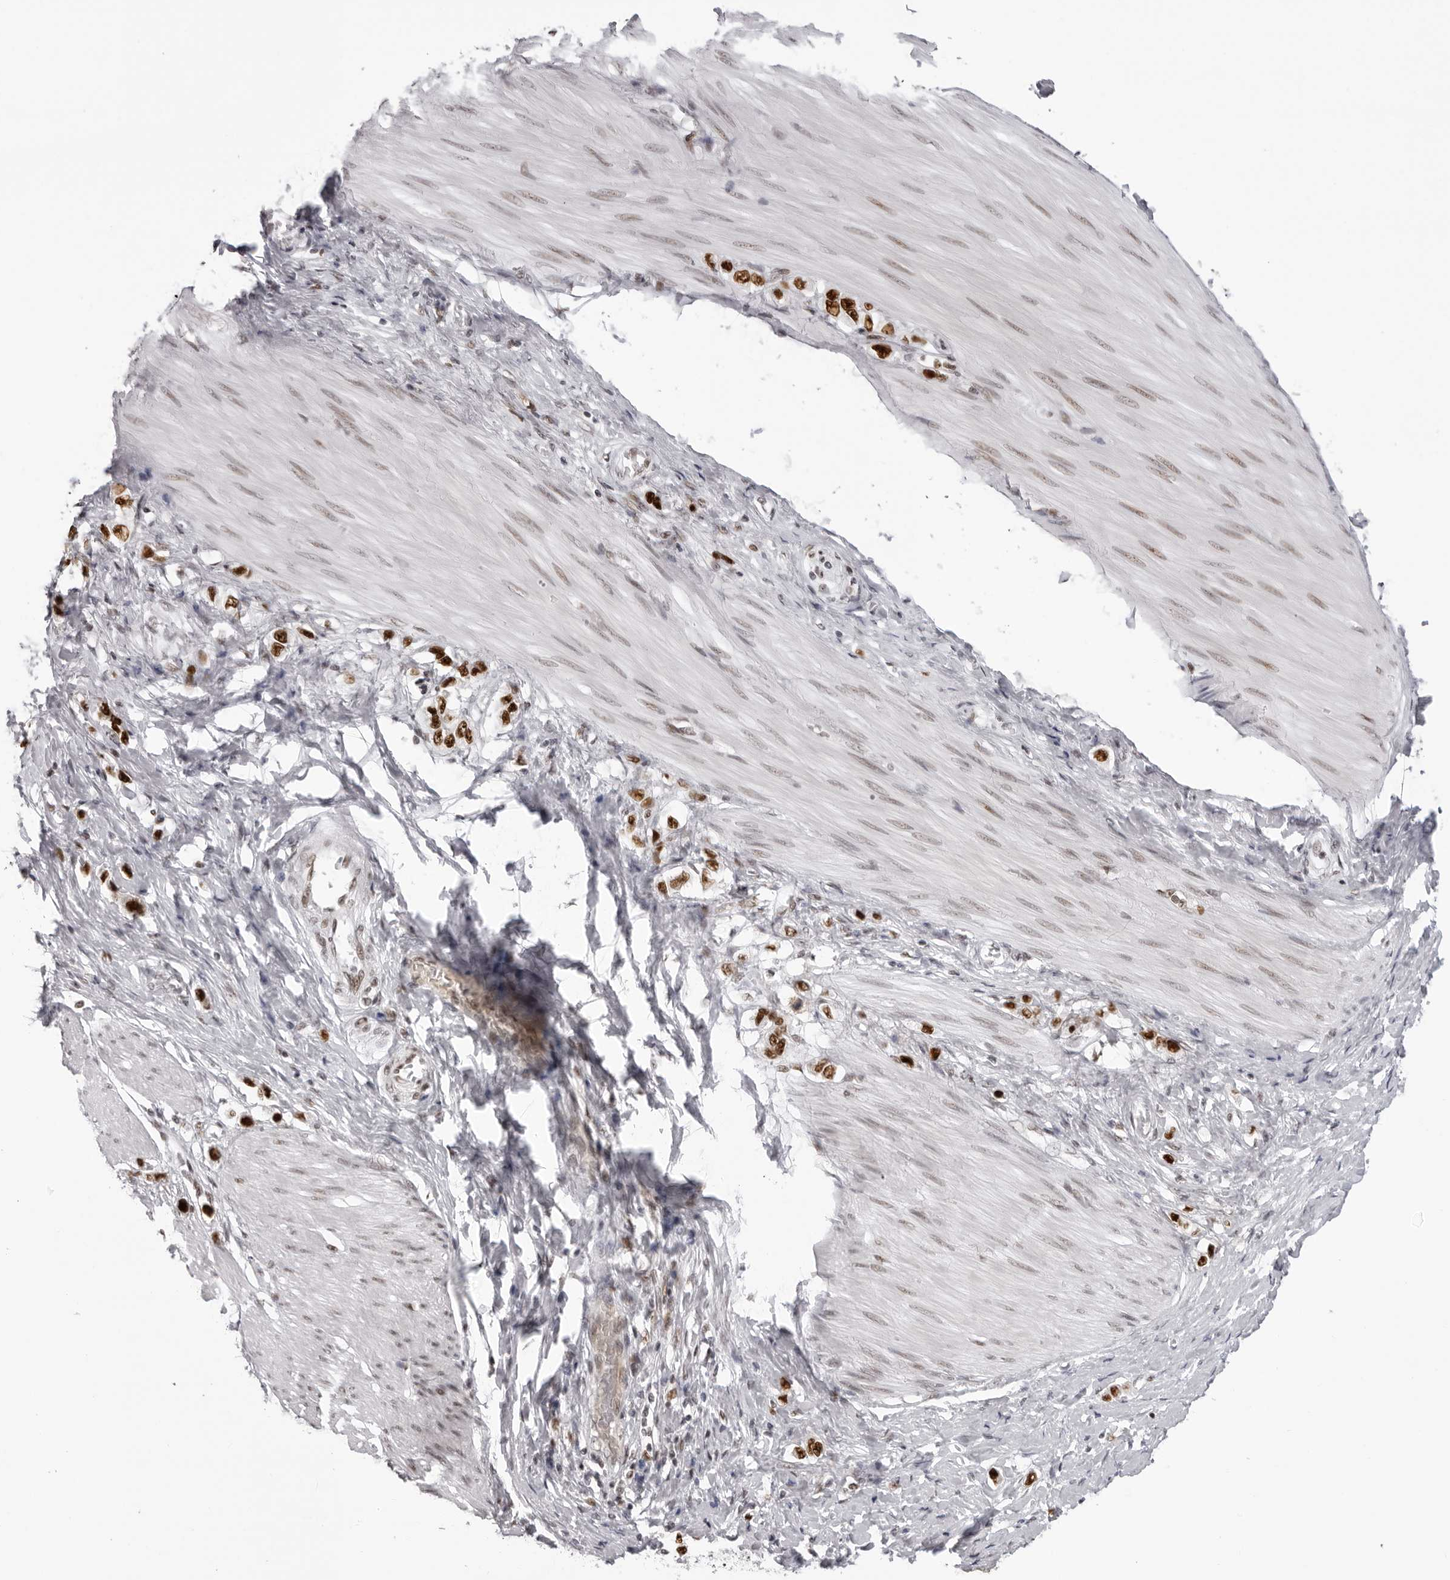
{"staining": {"intensity": "strong", "quantity": ">75%", "location": "nuclear"}, "tissue": "stomach cancer", "cell_type": "Tumor cells", "image_type": "cancer", "snomed": [{"axis": "morphology", "description": "Adenocarcinoma, NOS"}, {"axis": "topography", "description": "Stomach"}], "caption": "Tumor cells reveal strong nuclear staining in approximately >75% of cells in adenocarcinoma (stomach).", "gene": "HEXIM2", "patient": {"sex": "female", "age": 65}}